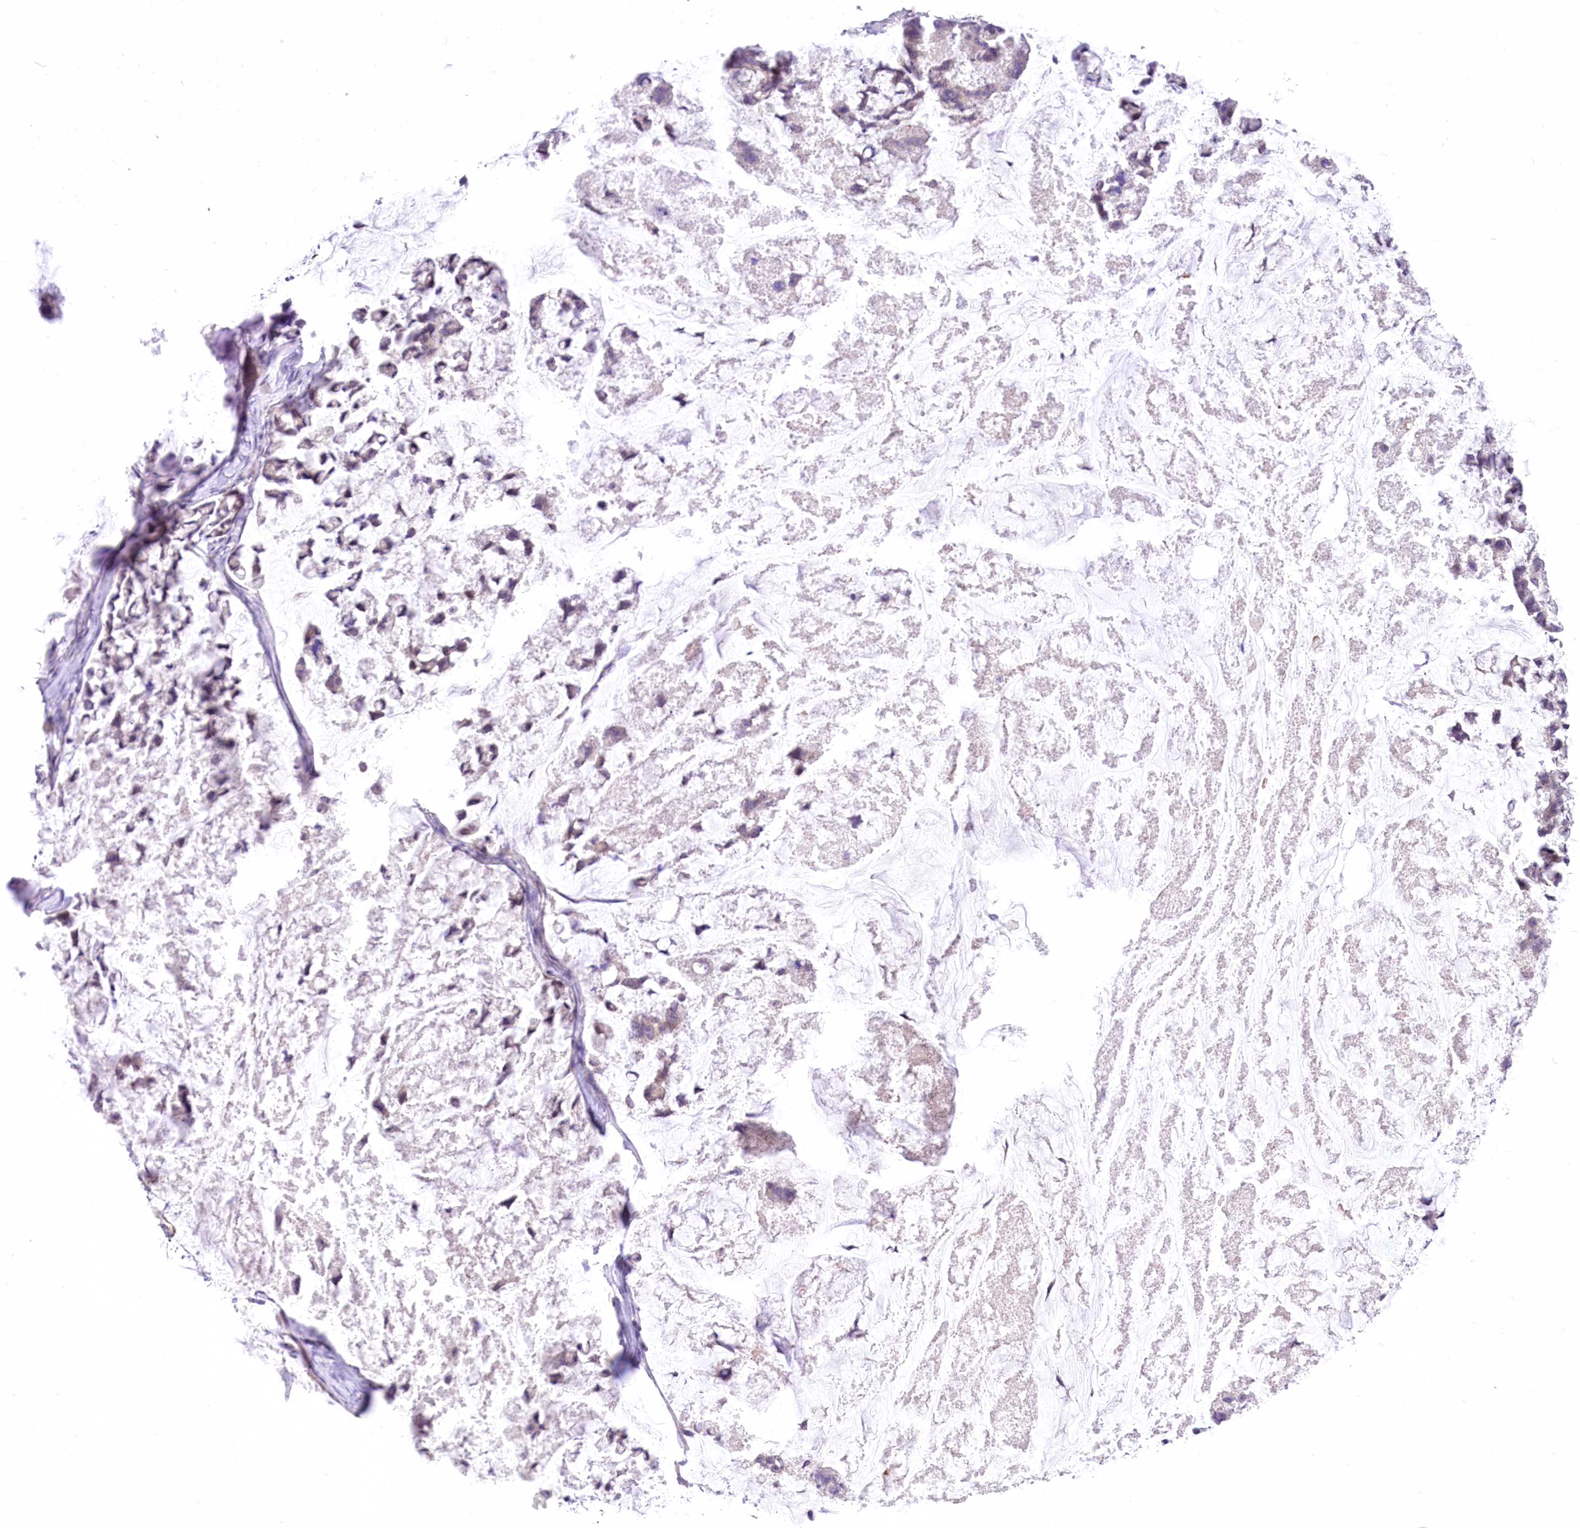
{"staining": {"intensity": "weak", "quantity": "<25%", "location": "cytoplasmic/membranous"}, "tissue": "stomach cancer", "cell_type": "Tumor cells", "image_type": "cancer", "snomed": [{"axis": "morphology", "description": "Adenocarcinoma, NOS"}, {"axis": "topography", "description": "Stomach, lower"}], "caption": "This histopathology image is of stomach cancer stained with IHC to label a protein in brown with the nuclei are counter-stained blue. There is no expression in tumor cells. The staining is performed using DAB brown chromogen with nuclei counter-stained in using hematoxylin.", "gene": "HELT", "patient": {"sex": "male", "age": 67}}